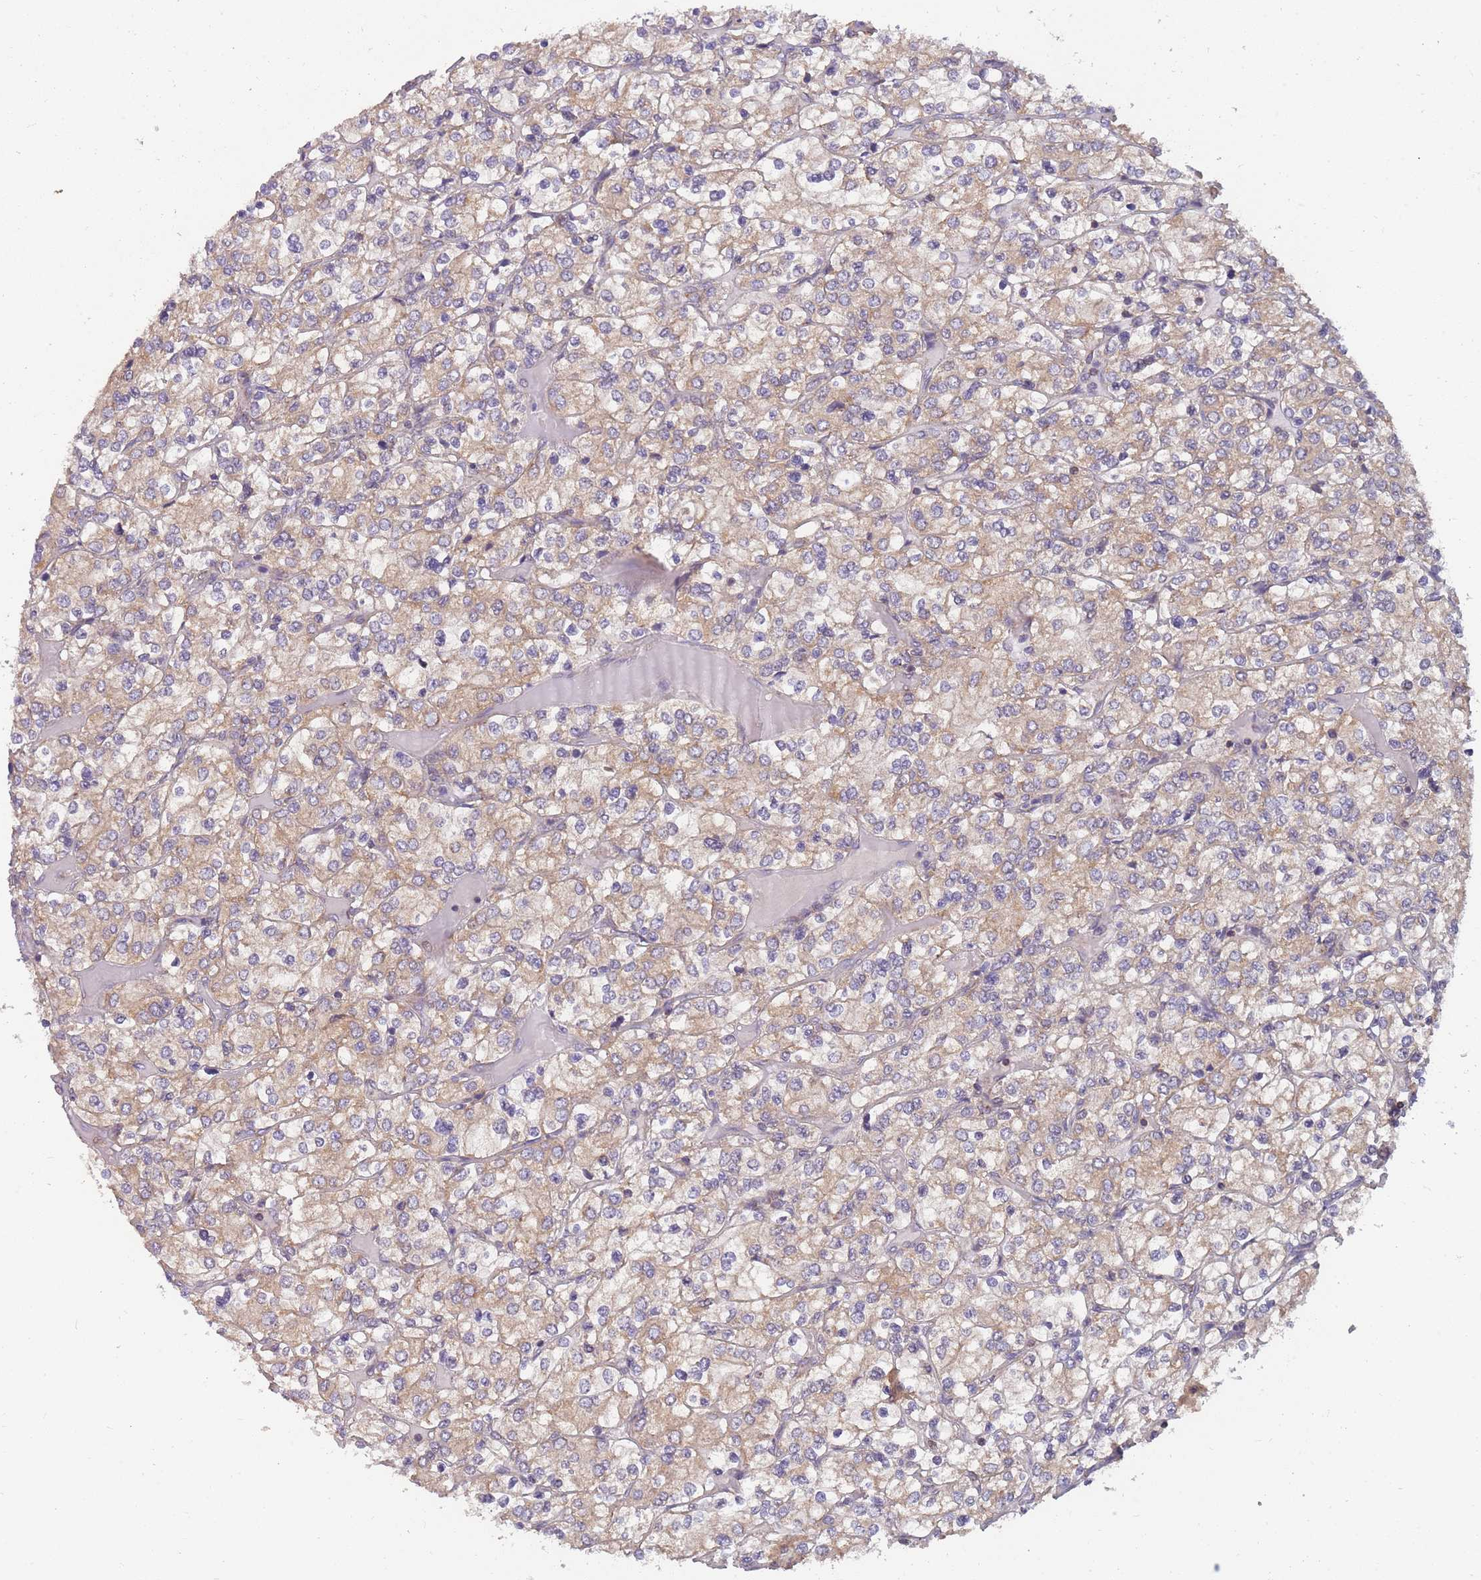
{"staining": {"intensity": "weak", "quantity": "25%-75%", "location": "cytoplasmic/membranous"}, "tissue": "renal cancer", "cell_type": "Tumor cells", "image_type": "cancer", "snomed": [{"axis": "morphology", "description": "Adenocarcinoma, NOS"}, {"axis": "topography", "description": "Kidney"}], "caption": "Immunohistochemistry staining of renal cancer (adenocarcinoma), which exhibits low levels of weak cytoplasmic/membranous positivity in approximately 25%-75% of tumor cells indicating weak cytoplasmic/membranous protein staining. The staining was performed using DAB (brown) for protein detection and nuclei were counterstained in hematoxylin (blue).", "gene": "NDUFA9", "patient": {"sex": "male", "age": 80}}